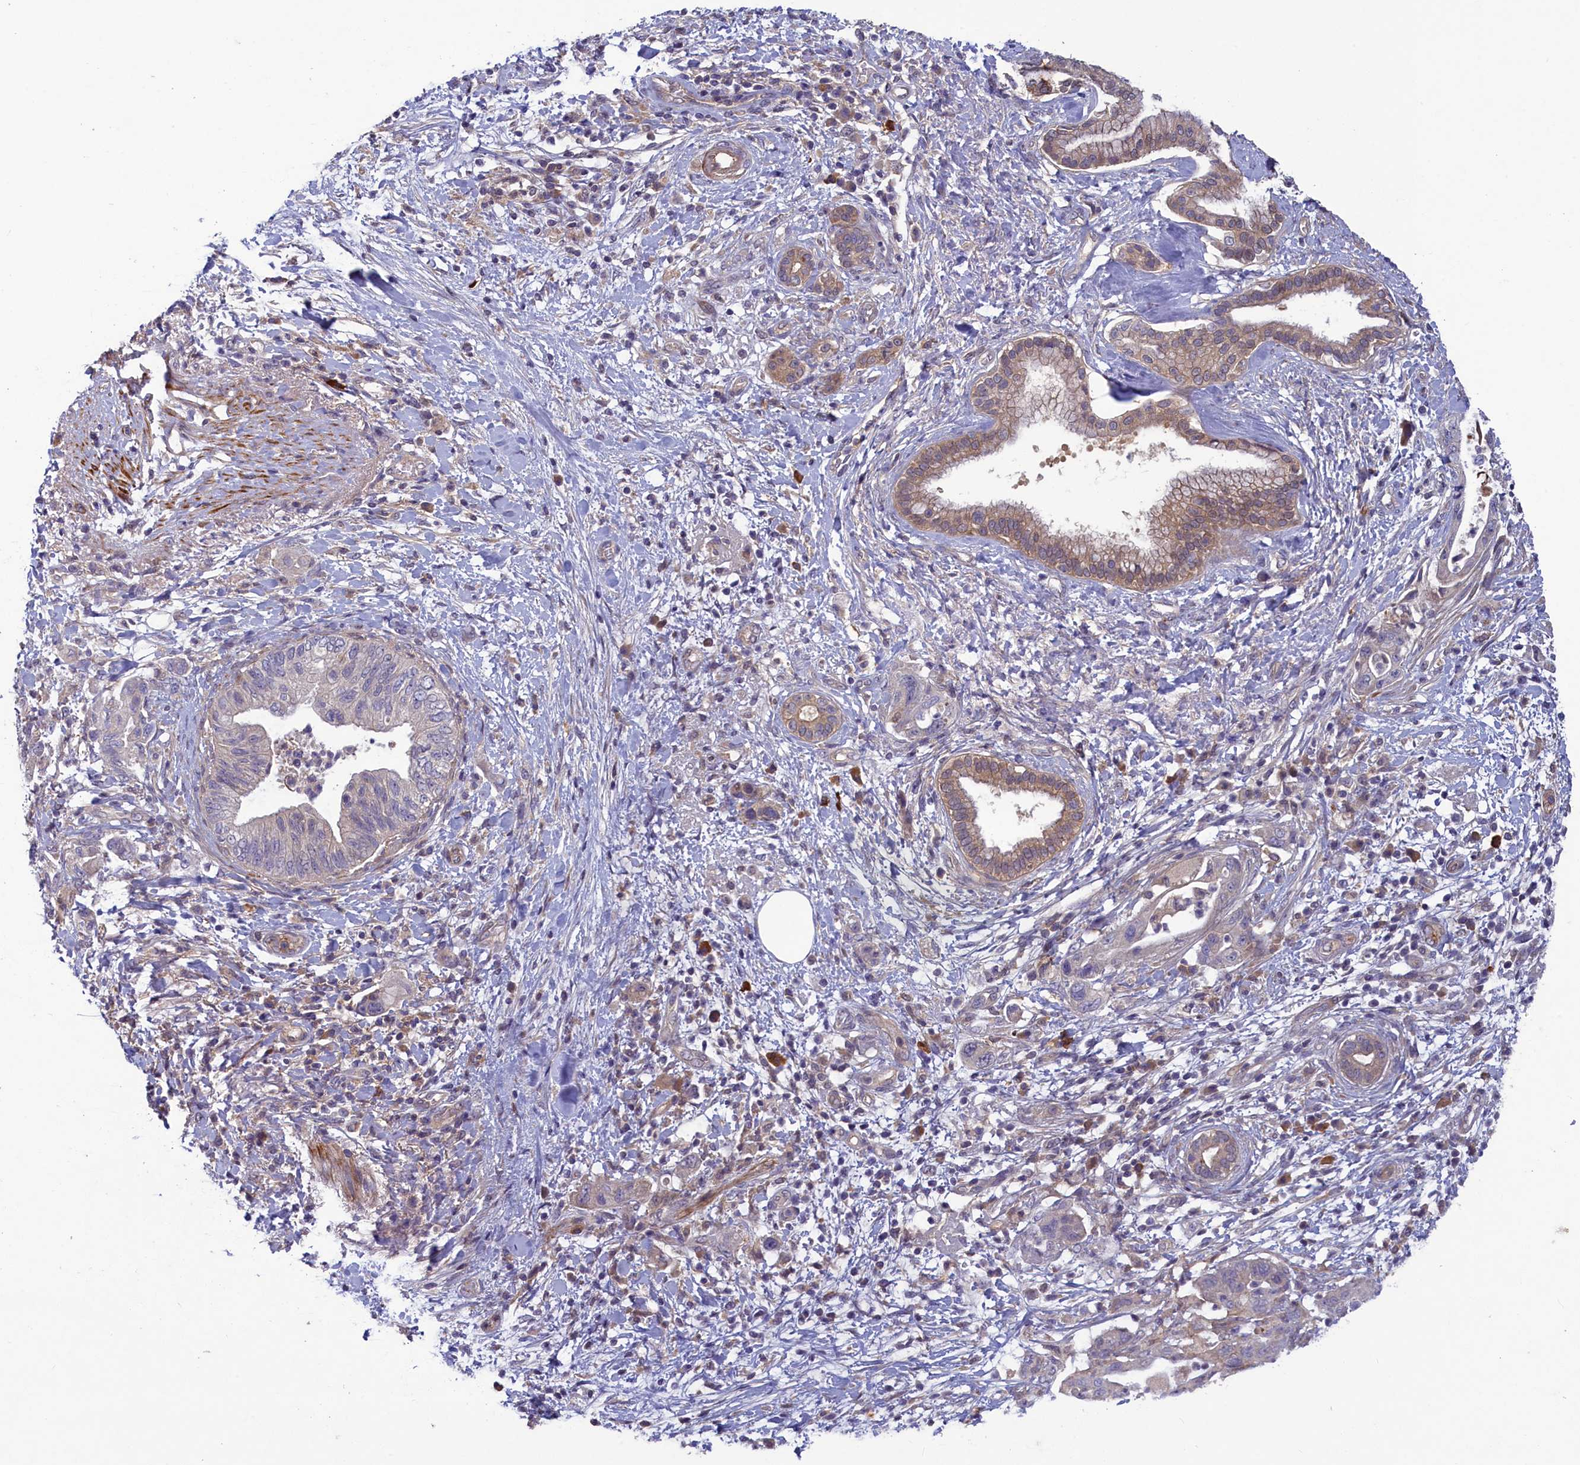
{"staining": {"intensity": "weak", "quantity": "<25%", "location": "cytoplasmic/membranous"}, "tissue": "pancreatic cancer", "cell_type": "Tumor cells", "image_type": "cancer", "snomed": [{"axis": "morphology", "description": "Adenocarcinoma, NOS"}, {"axis": "topography", "description": "Pancreas"}], "caption": "Image shows no significant protein positivity in tumor cells of pancreatic adenocarcinoma.", "gene": "NUBP1", "patient": {"sex": "female", "age": 73}}